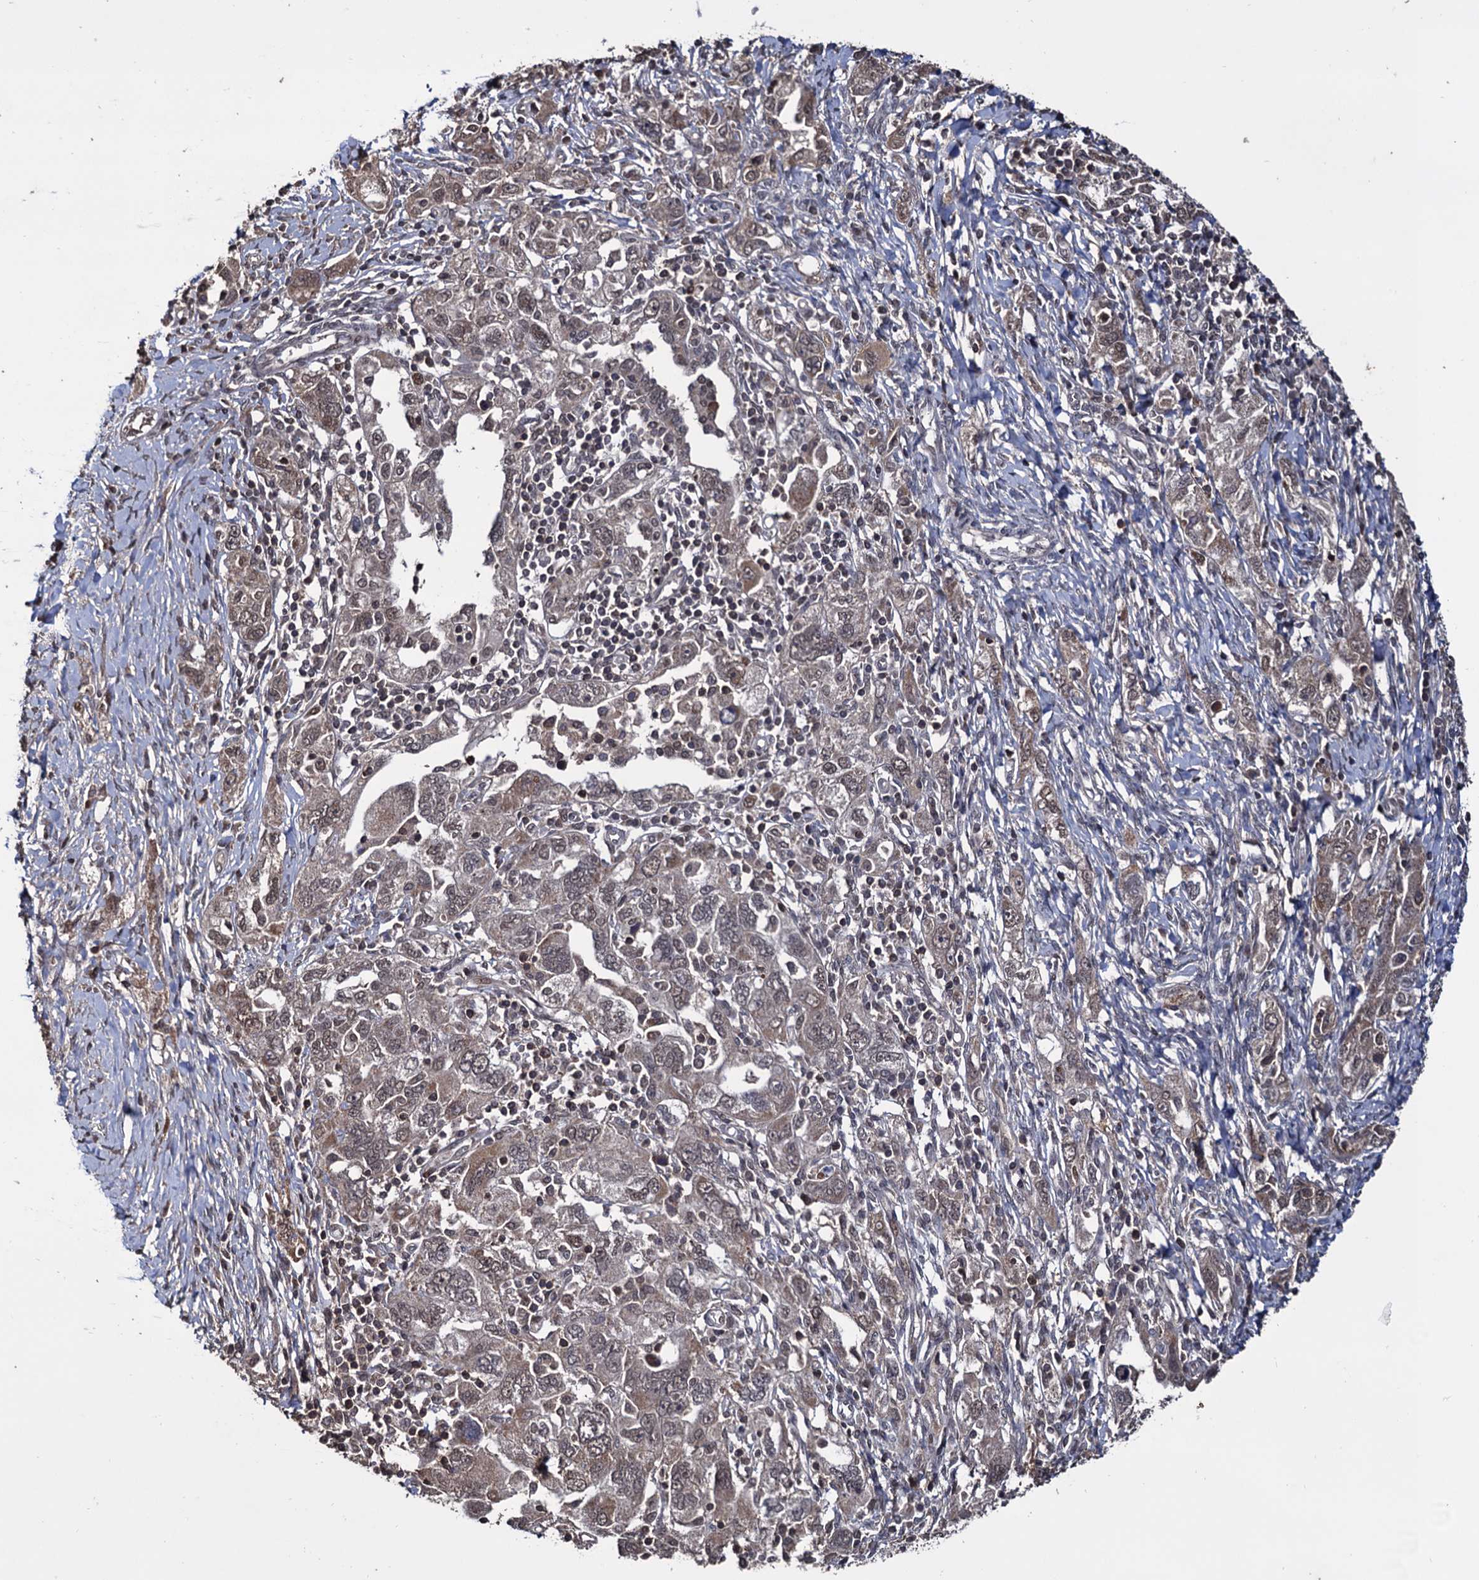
{"staining": {"intensity": "weak", "quantity": ">75%", "location": "cytoplasmic/membranous"}, "tissue": "ovarian cancer", "cell_type": "Tumor cells", "image_type": "cancer", "snomed": [{"axis": "morphology", "description": "Carcinoma, NOS"}, {"axis": "morphology", "description": "Cystadenocarcinoma, serous, NOS"}, {"axis": "topography", "description": "Ovary"}], "caption": "Protein staining of carcinoma (ovarian) tissue exhibits weak cytoplasmic/membranous positivity in about >75% of tumor cells.", "gene": "KLF5", "patient": {"sex": "female", "age": 69}}